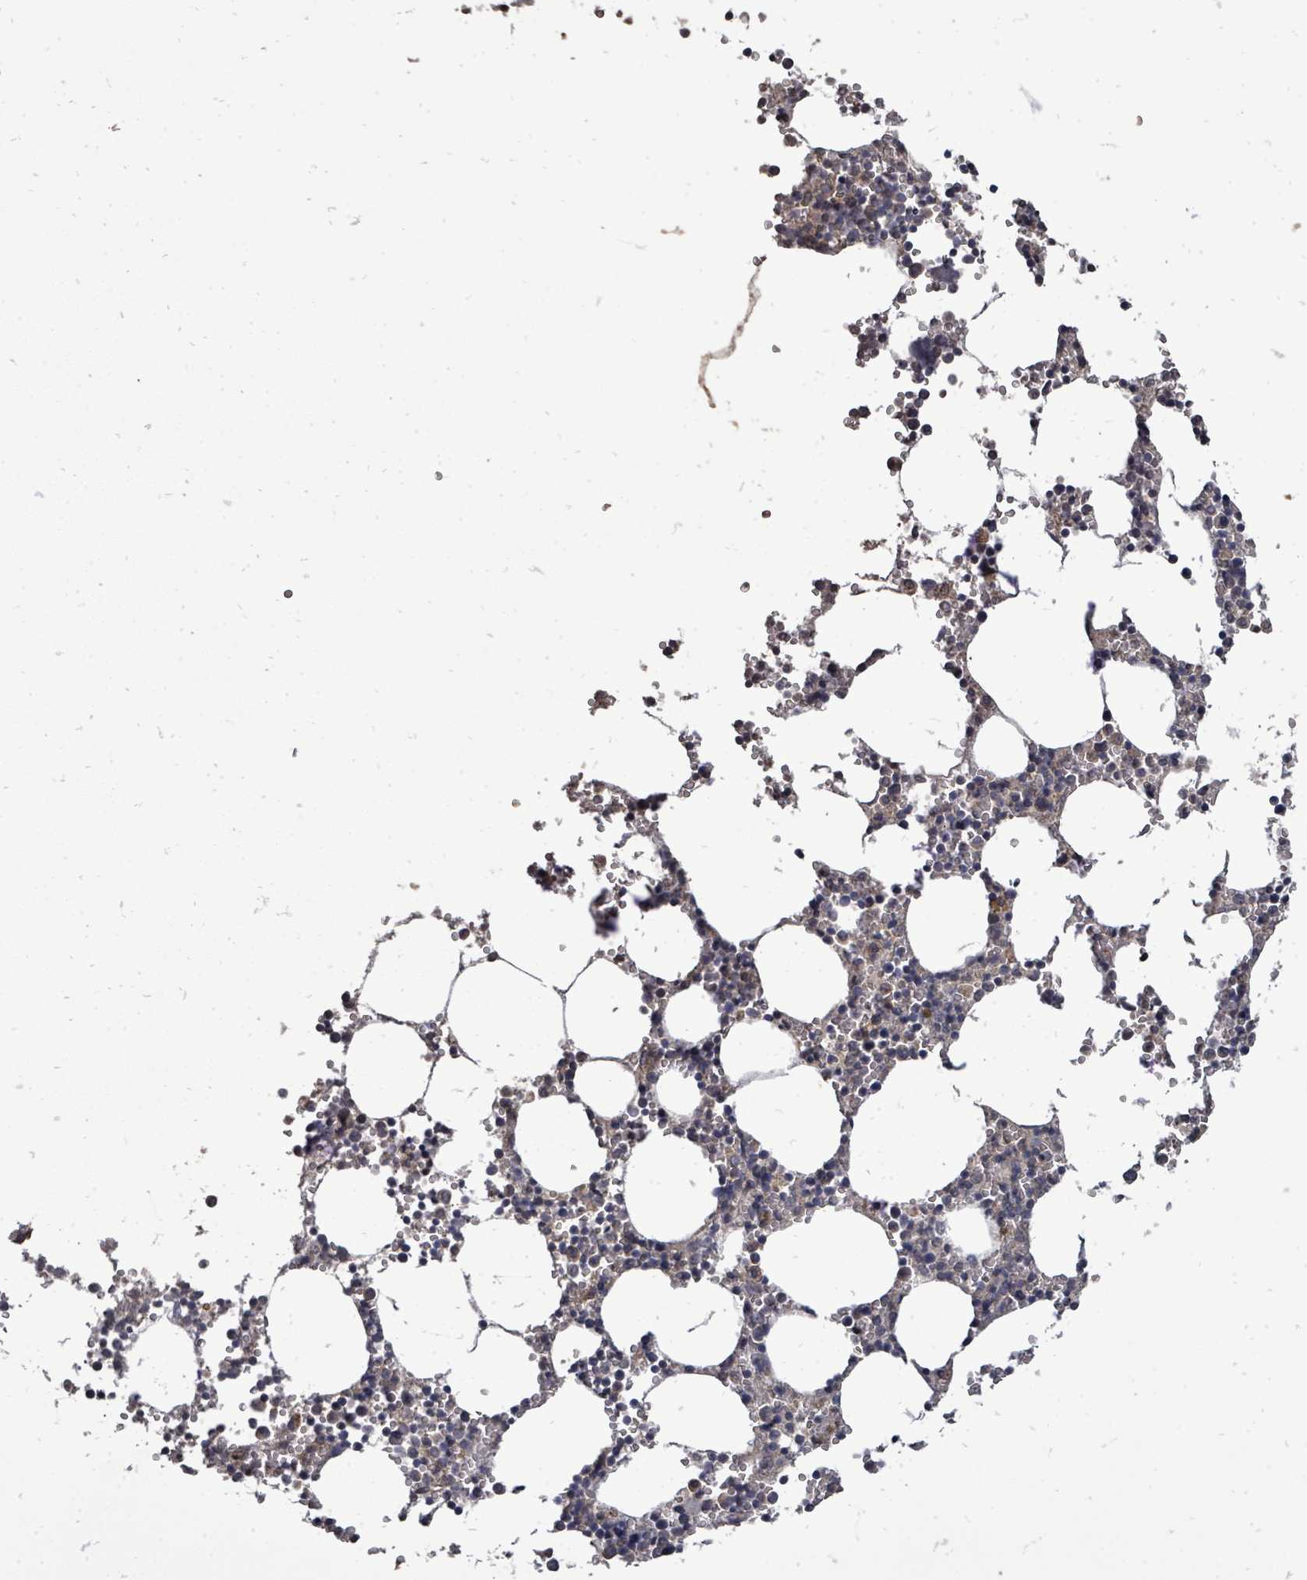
{"staining": {"intensity": "negative", "quantity": "none", "location": "none"}, "tissue": "bone marrow", "cell_type": "Hematopoietic cells", "image_type": "normal", "snomed": [{"axis": "morphology", "description": "Normal tissue, NOS"}, {"axis": "topography", "description": "Bone marrow"}], "caption": "An immunohistochemistry photomicrograph of normal bone marrow is shown. There is no staining in hematopoietic cells of bone marrow.", "gene": "RALGAPB", "patient": {"sex": "female", "age": 64}}